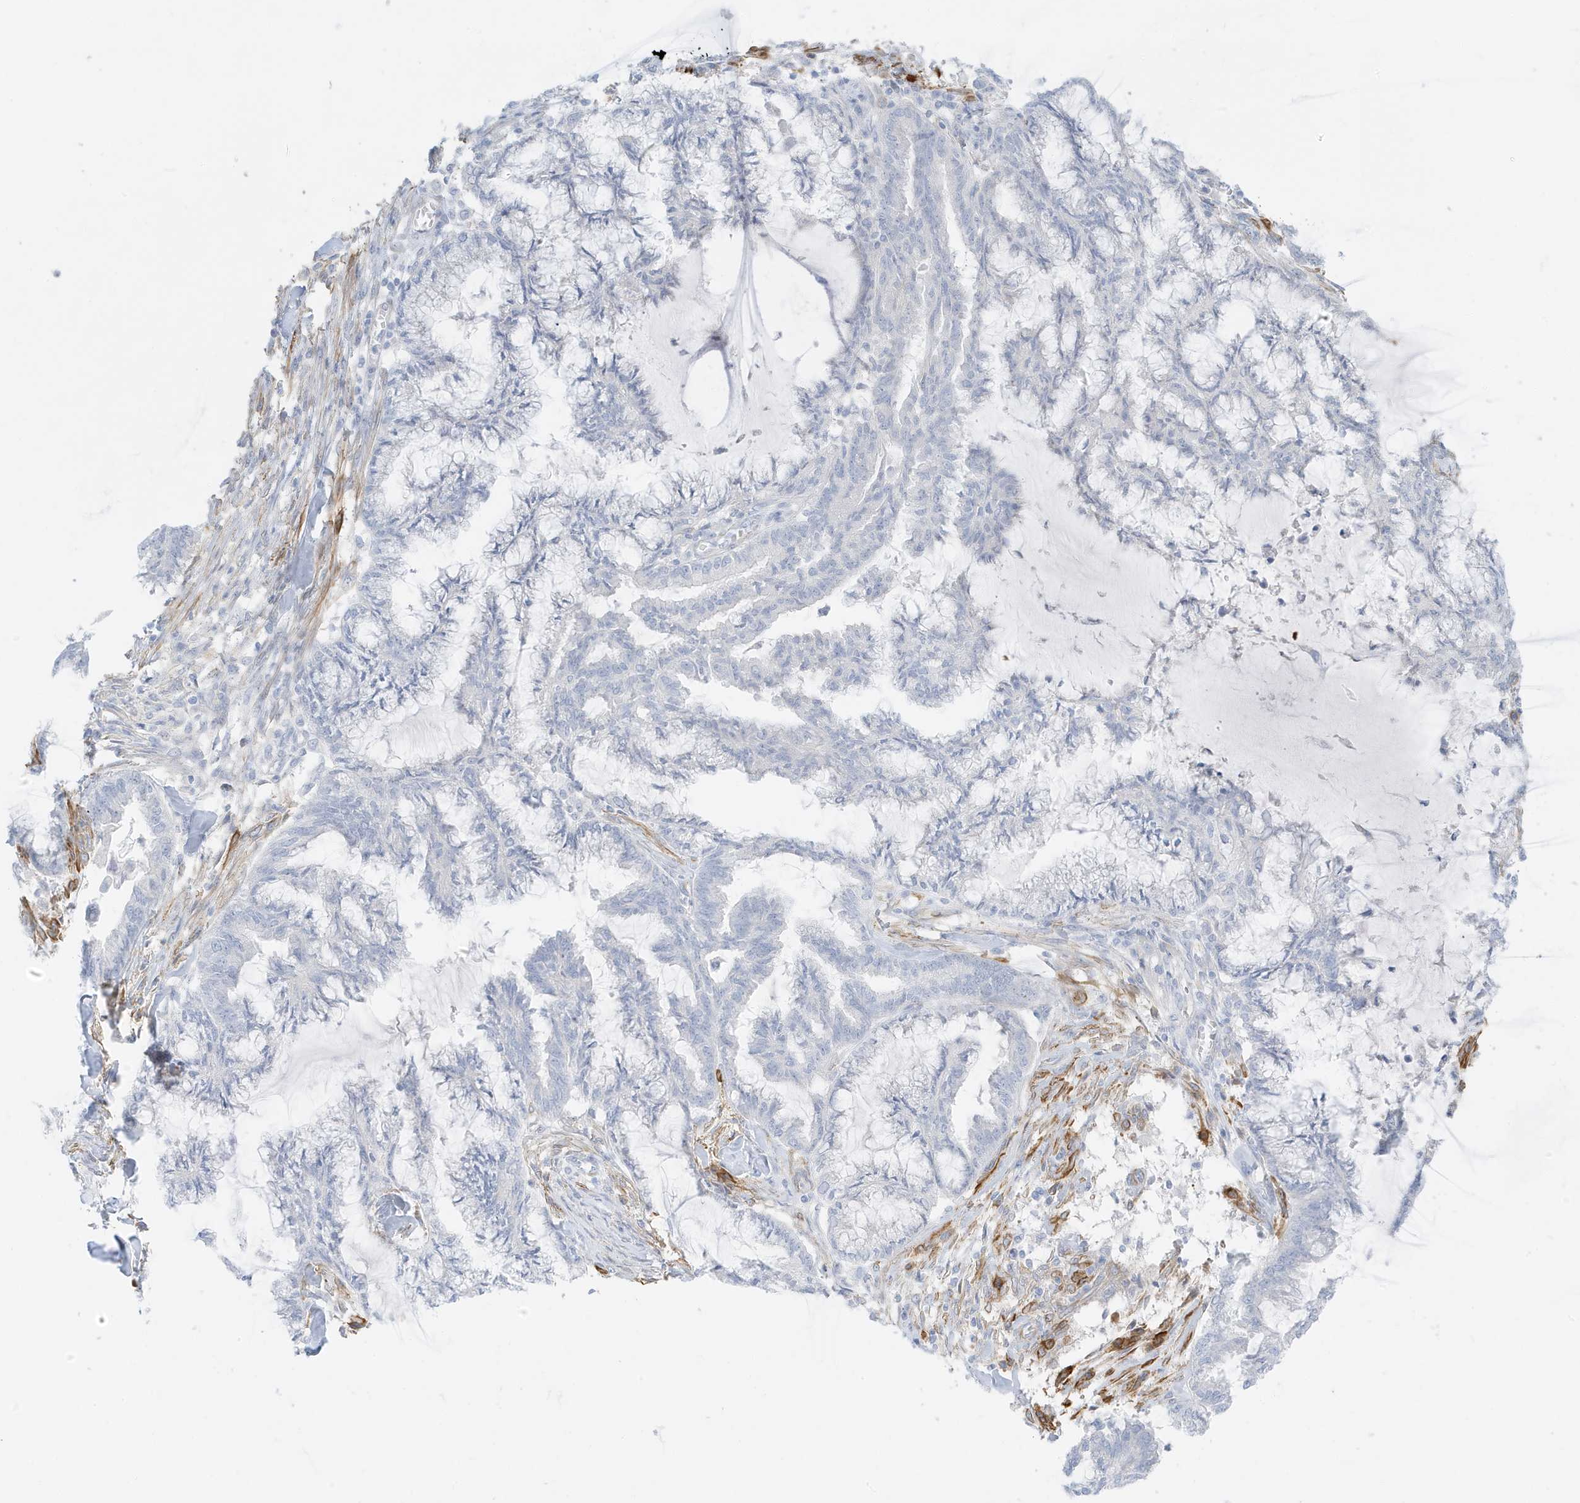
{"staining": {"intensity": "negative", "quantity": "none", "location": "none"}, "tissue": "endometrial cancer", "cell_type": "Tumor cells", "image_type": "cancer", "snomed": [{"axis": "morphology", "description": "Adenocarcinoma, NOS"}, {"axis": "topography", "description": "Endometrium"}], "caption": "Histopathology image shows no significant protein staining in tumor cells of adenocarcinoma (endometrial).", "gene": "SLC22A13", "patient": {"sex": "female", "age": 86}}